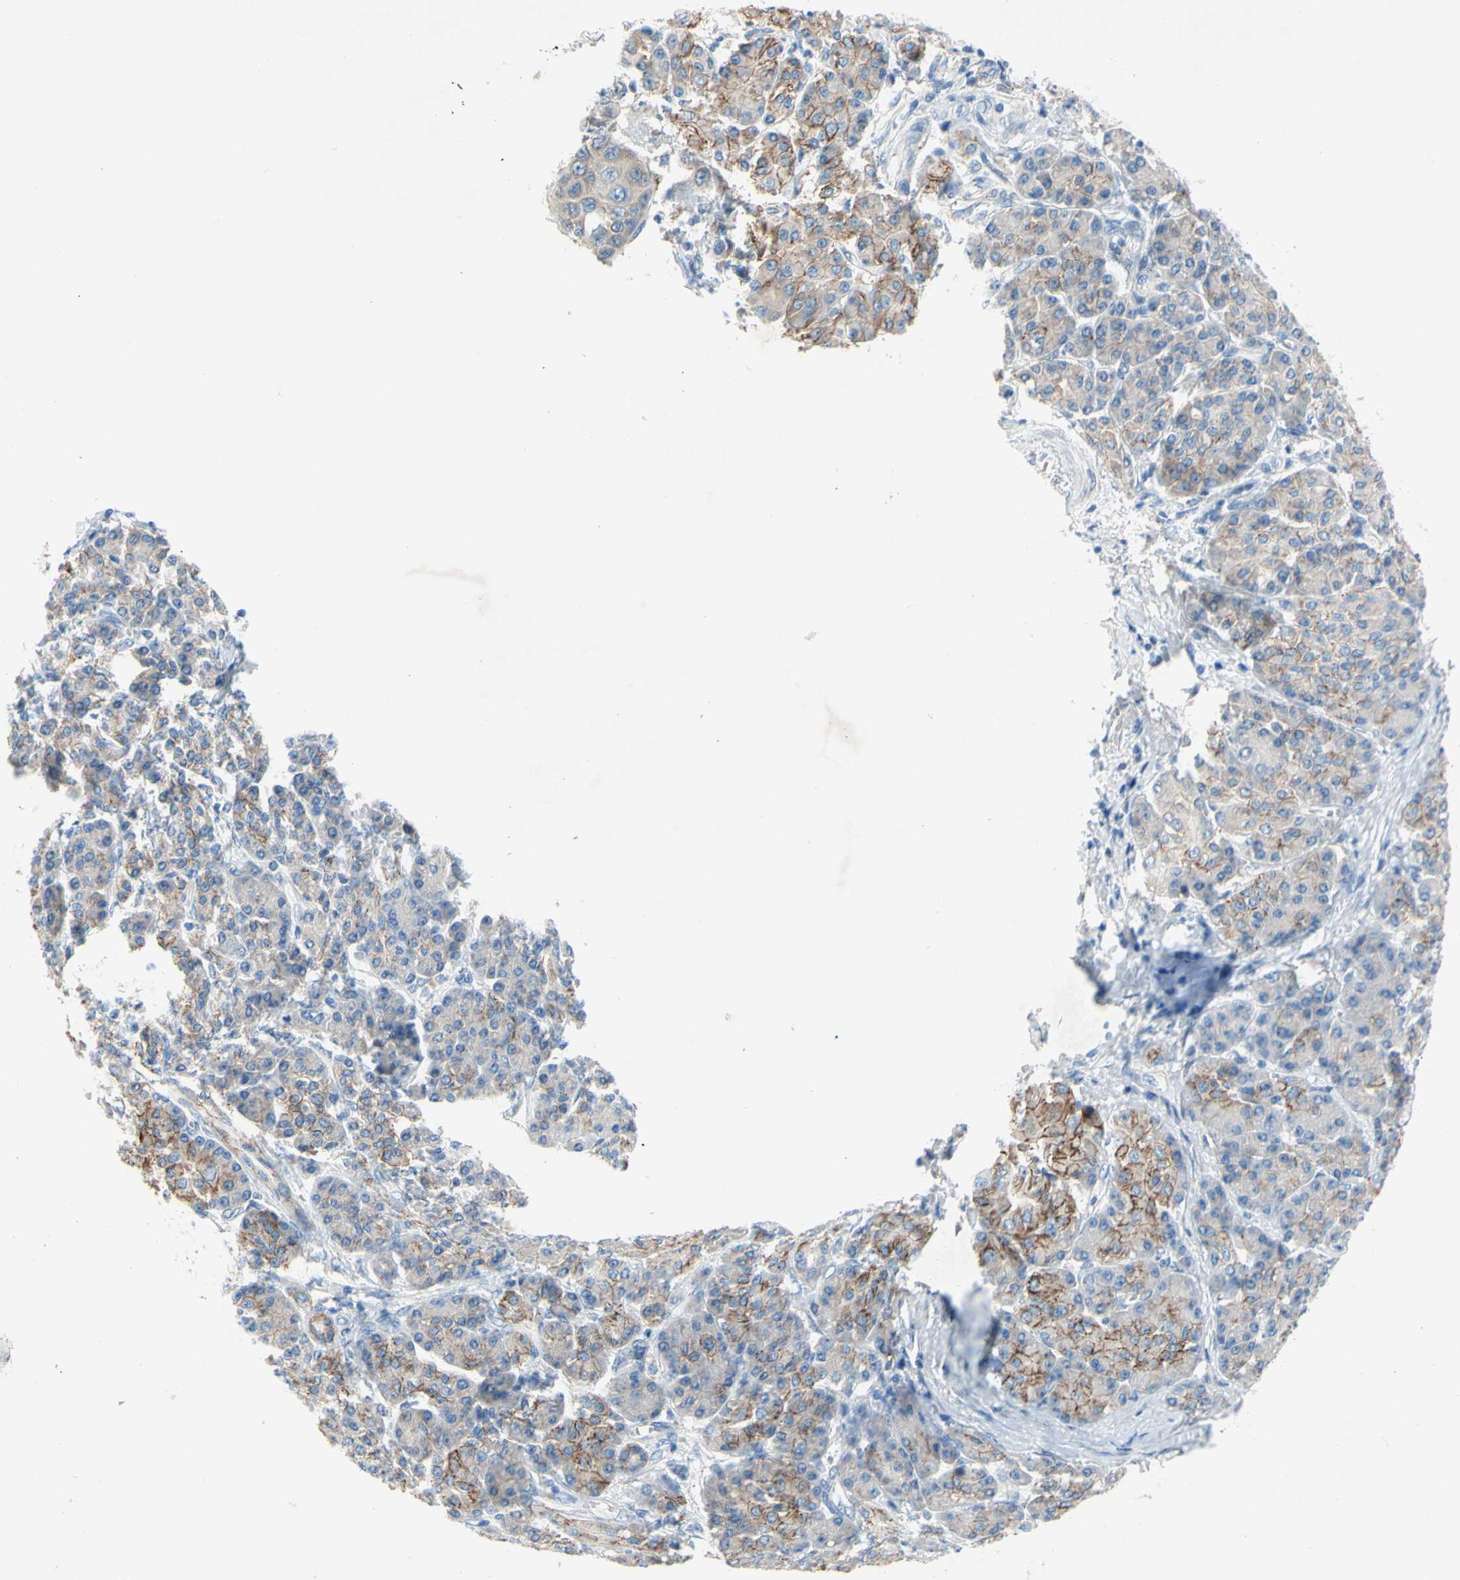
{"staining": {"intensity": "moderate", "quantity": "<25%", "location": "cytoplasmic/membranous"}, "tissue": "pancreatic cancer", "cell_type": "Tumor cells", "image_type": "cancer", "snomed": [{"axis": "morphology", "description": "Adenocarcinoma, NOS"}, {"axis": "topography", "description": "Pancreas"}], "caption": "Pancreatic cancer (adenocarcinoma) stained with a protein marker shows moderate staining in tumor cells.", "gene": "TMIGD2", "patient": {"sex": "female", "age": 70}}